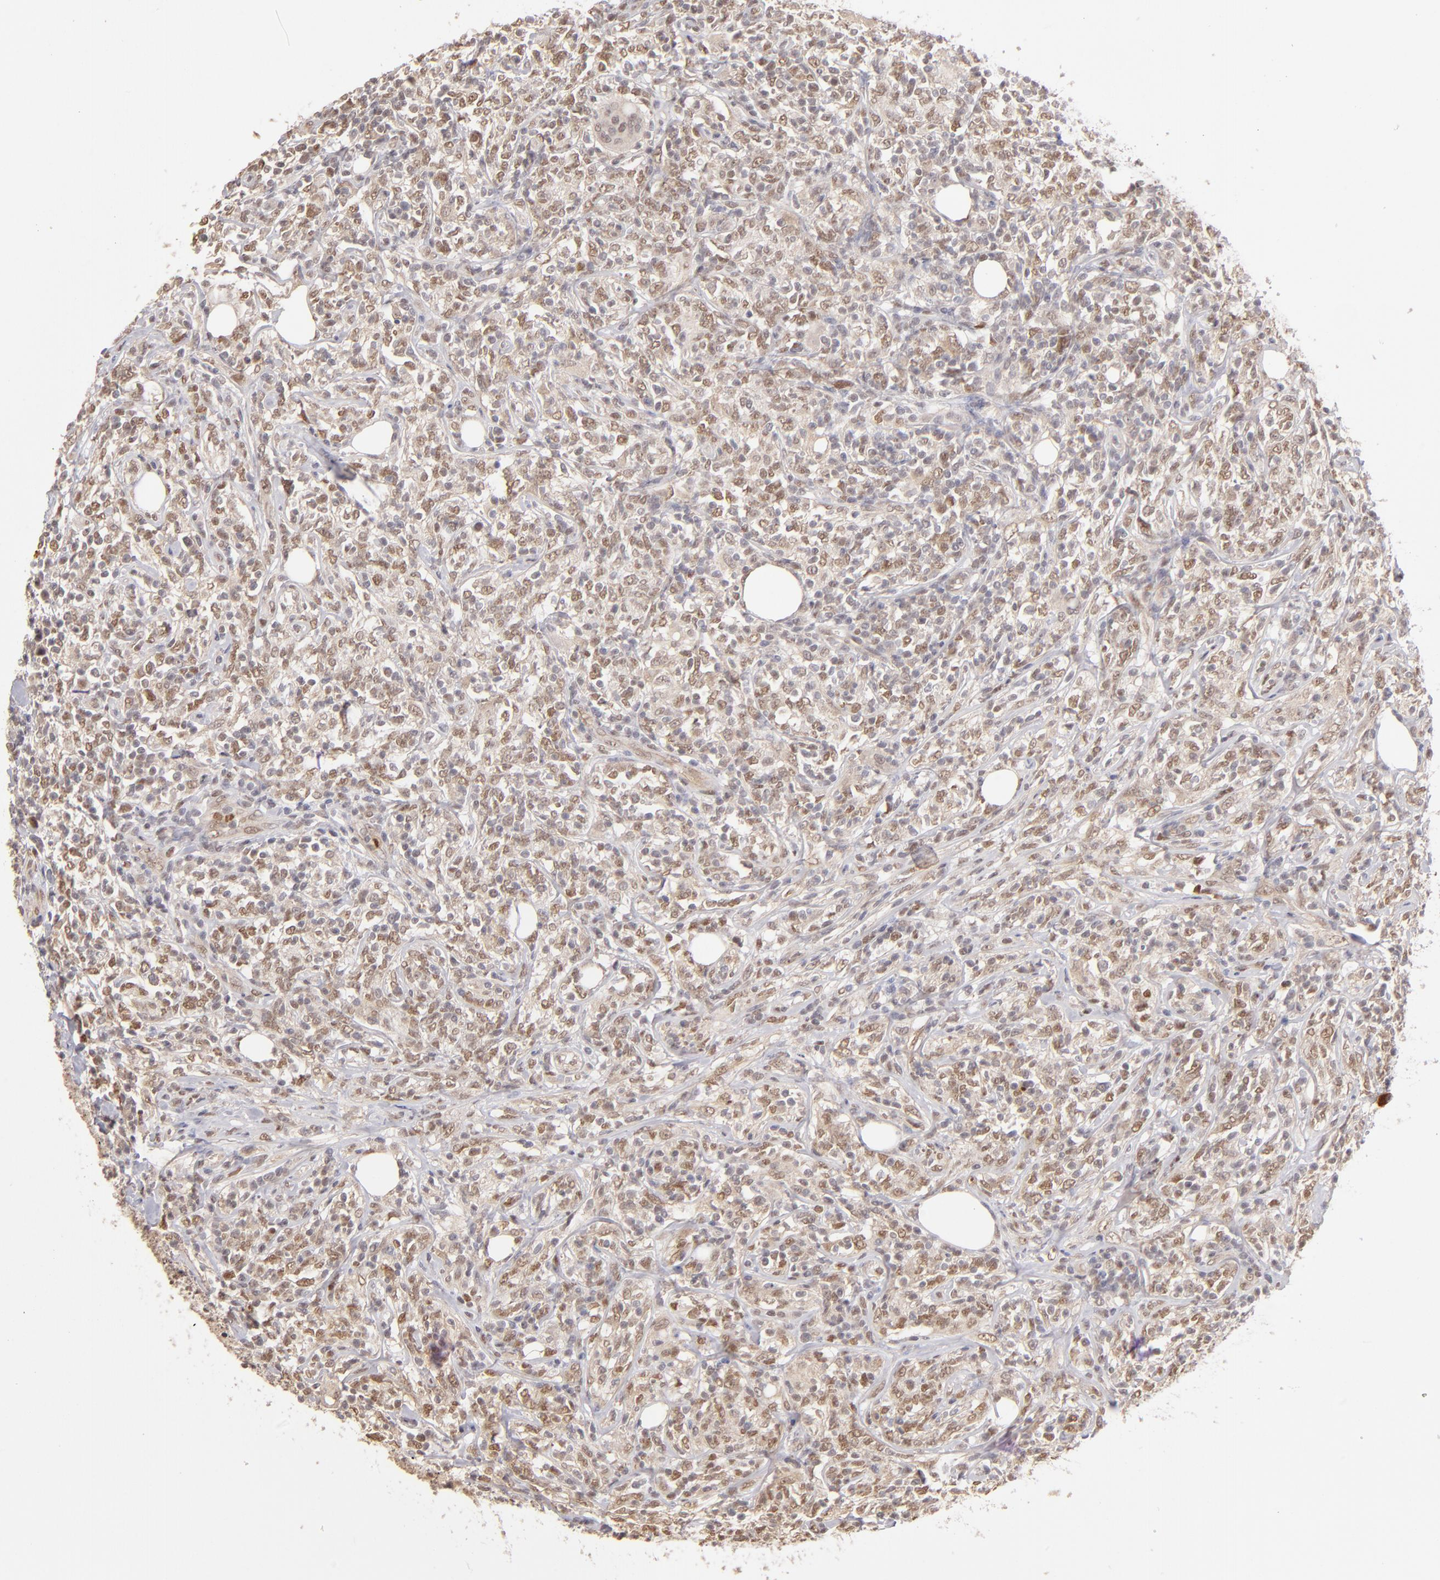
{"staining": {"intensity": "weak", "quantity": "25%-75%", "location": "nuclear"}, "tissue": "lymphoma", "cell_type": "Tumor cells", "image_type": "cancer", "snomed": [{"axis": "morphology", "description": "Malignant lymphoma, non-Hodgkin's type, High grade"}, {"axis": "topography", "description": "Lymph node"}], "caption": "Lymphoma tissue reveals weak nuclear staining in approximately 25%-75% of tumor cells (brown staining indicates protein expression, while blue staining denotes nuclei).", "gene": "NFE2", "patient": {"sex": "female", "age": 84}}